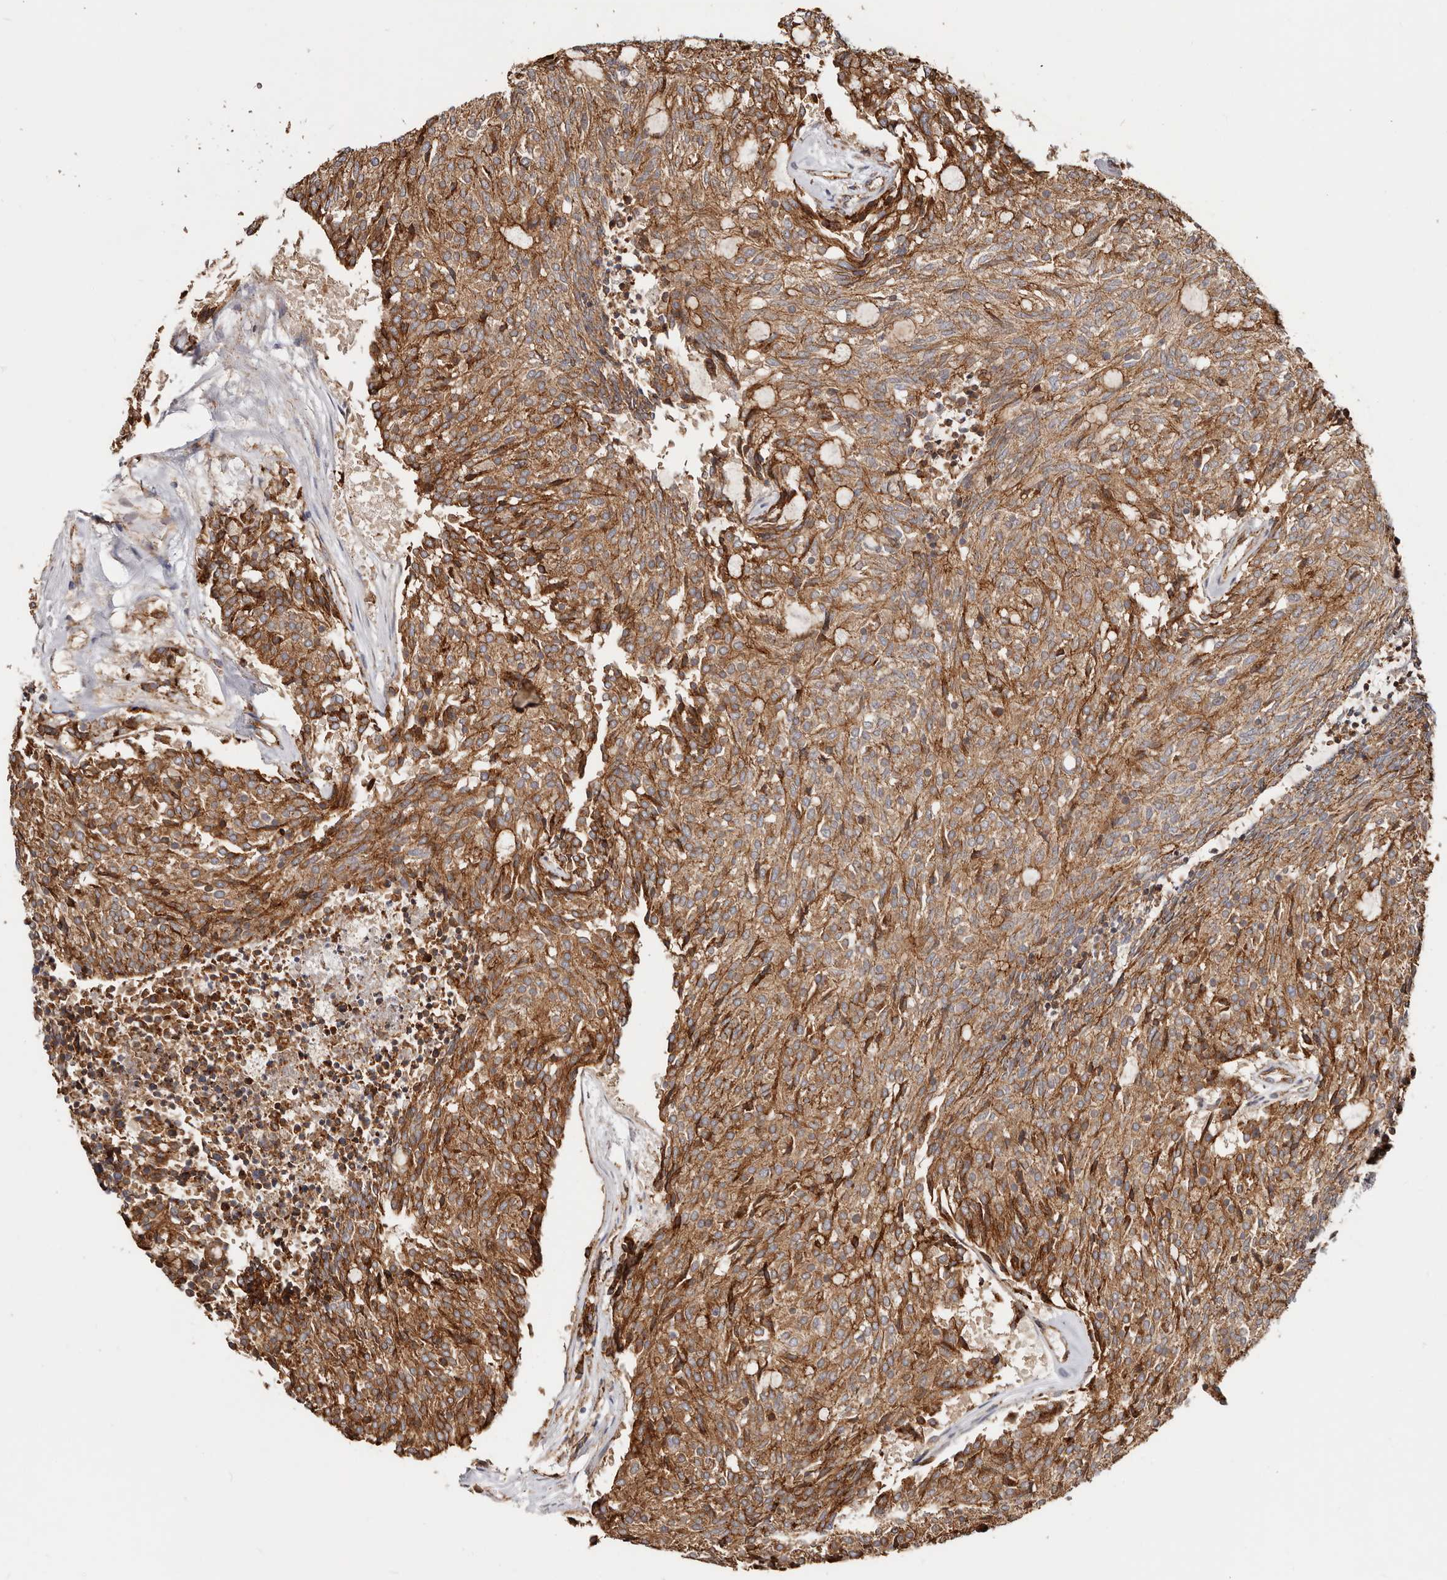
{"staining": {"intensity": "moderate", "quantity": ">75%", "location": "cytoplasmic/membranous"}, "tissue": "carcinoid", "cell_type": "Tumor cells", "image_type": "cancer", "snomed": [{"axis": "morphology", "description": "Carcinoid, malignant, NOS"}, {"axis": "topography", "description": "Pancreas"}], "caption": "About >75% of tumor cells in human carcinoid demonstrate moderate cytoplasmic/membranous protein positivity as visualized by brown immunohistochemical staining.", "gene": "CTNNB1", "patient": {"sex": "female", "age": 54}}